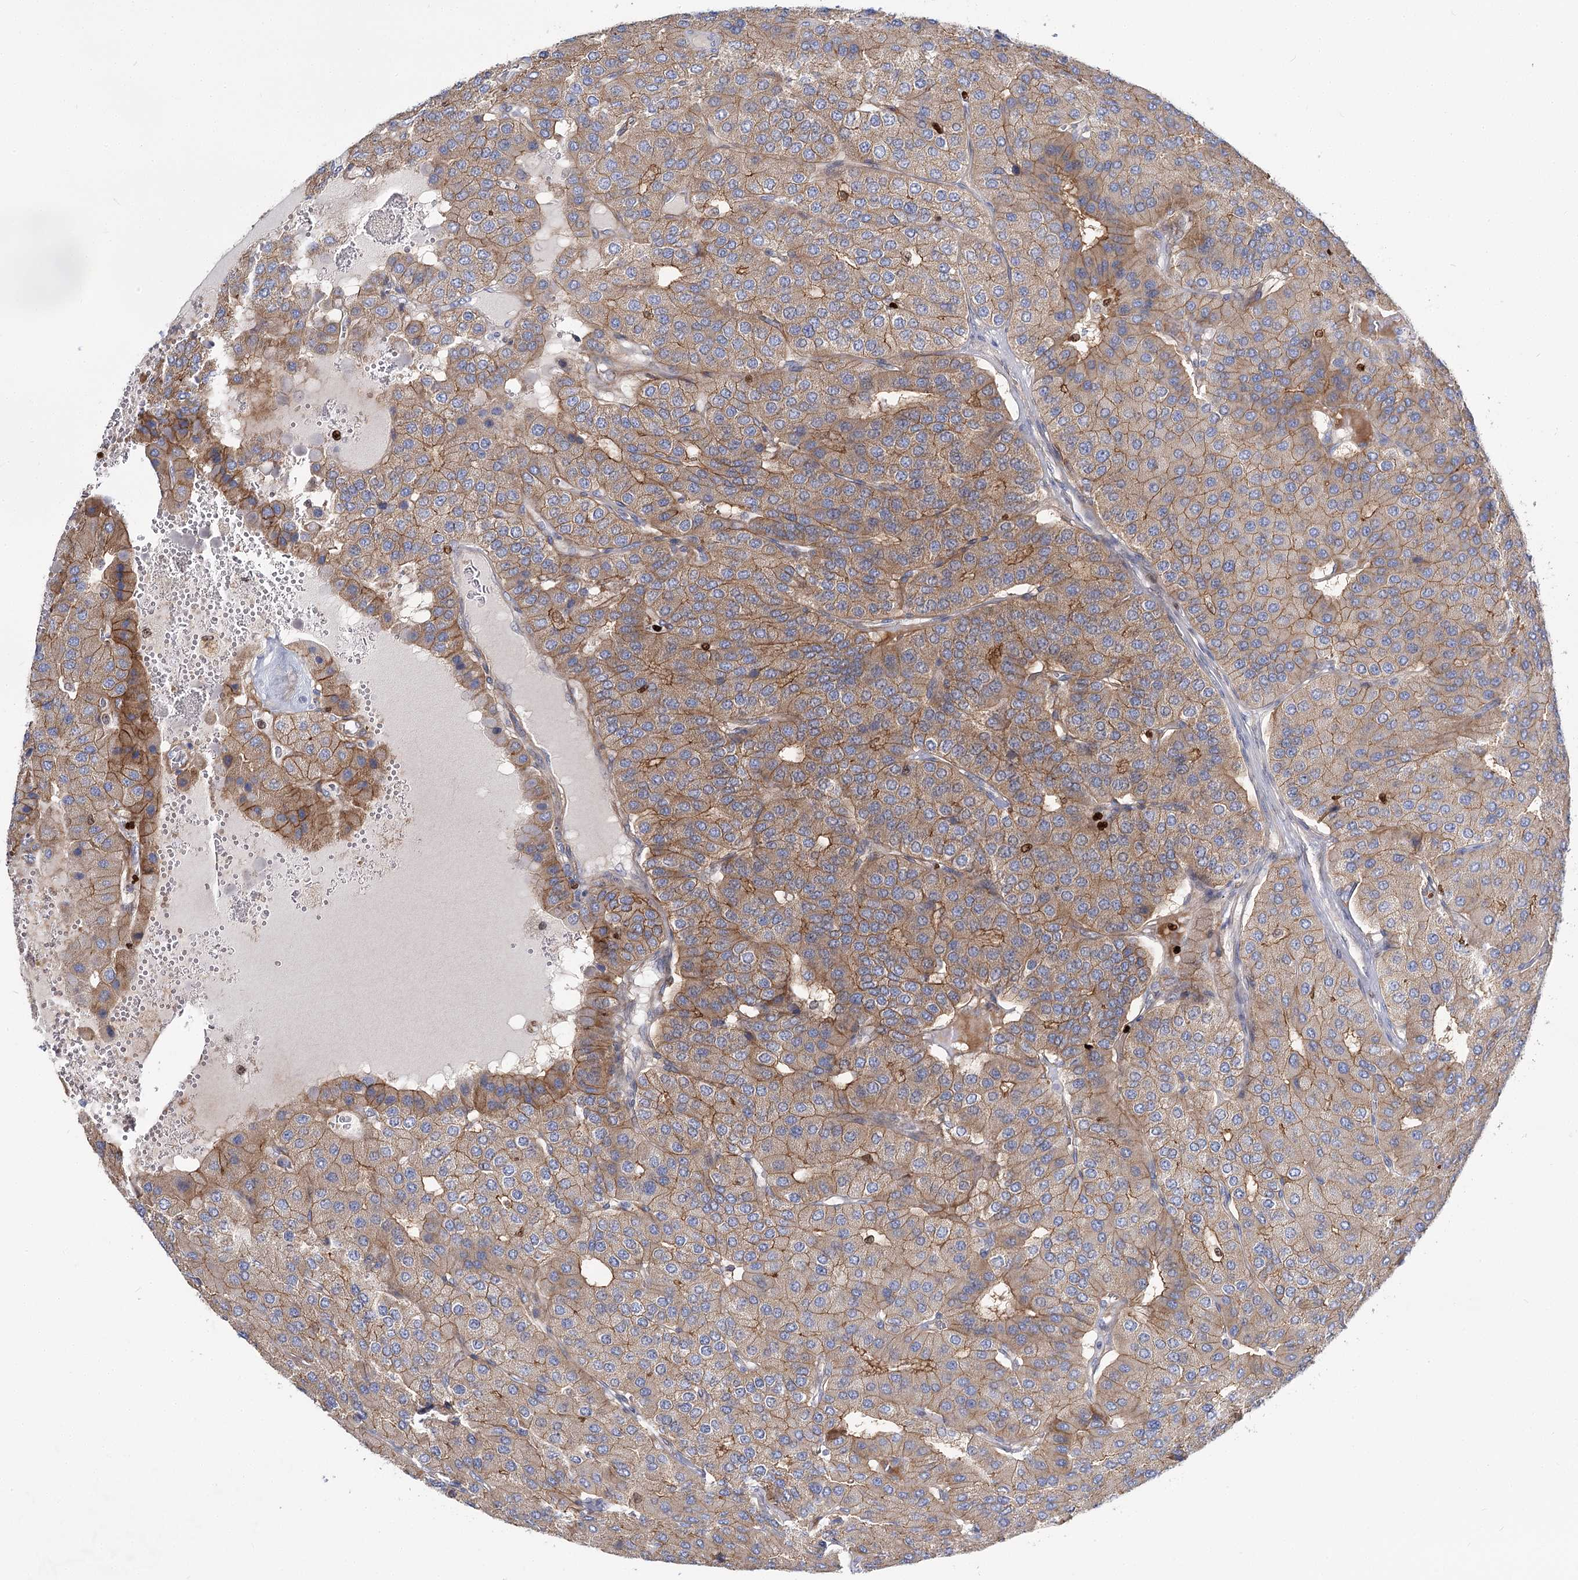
{"staining": {"intensity": "moderate", "quantity": ">75%", "location": "cytoplasmic/membranous"}, "tissue": "parathyroid gland", "cell_type": "Glandular cells", "image_type": "normal", "snomed": [{"axis": "morphology", "description": "Normal tissue, NOS"}, {"axis": "morphology", "description": "Adenoma, NOS"}, {"axis": "topography", "description": "Parathyroid gland"}], "caption": "High-power microscopy captured an immunohistochemistry (IHC) histopathology image of normal parathyroid gland, revealing moderate cytoplasmic/membranous expression in about >75% of glandular cells.", "gene": "C11orf52", "patient": {"sex": "female", "age": 86}}